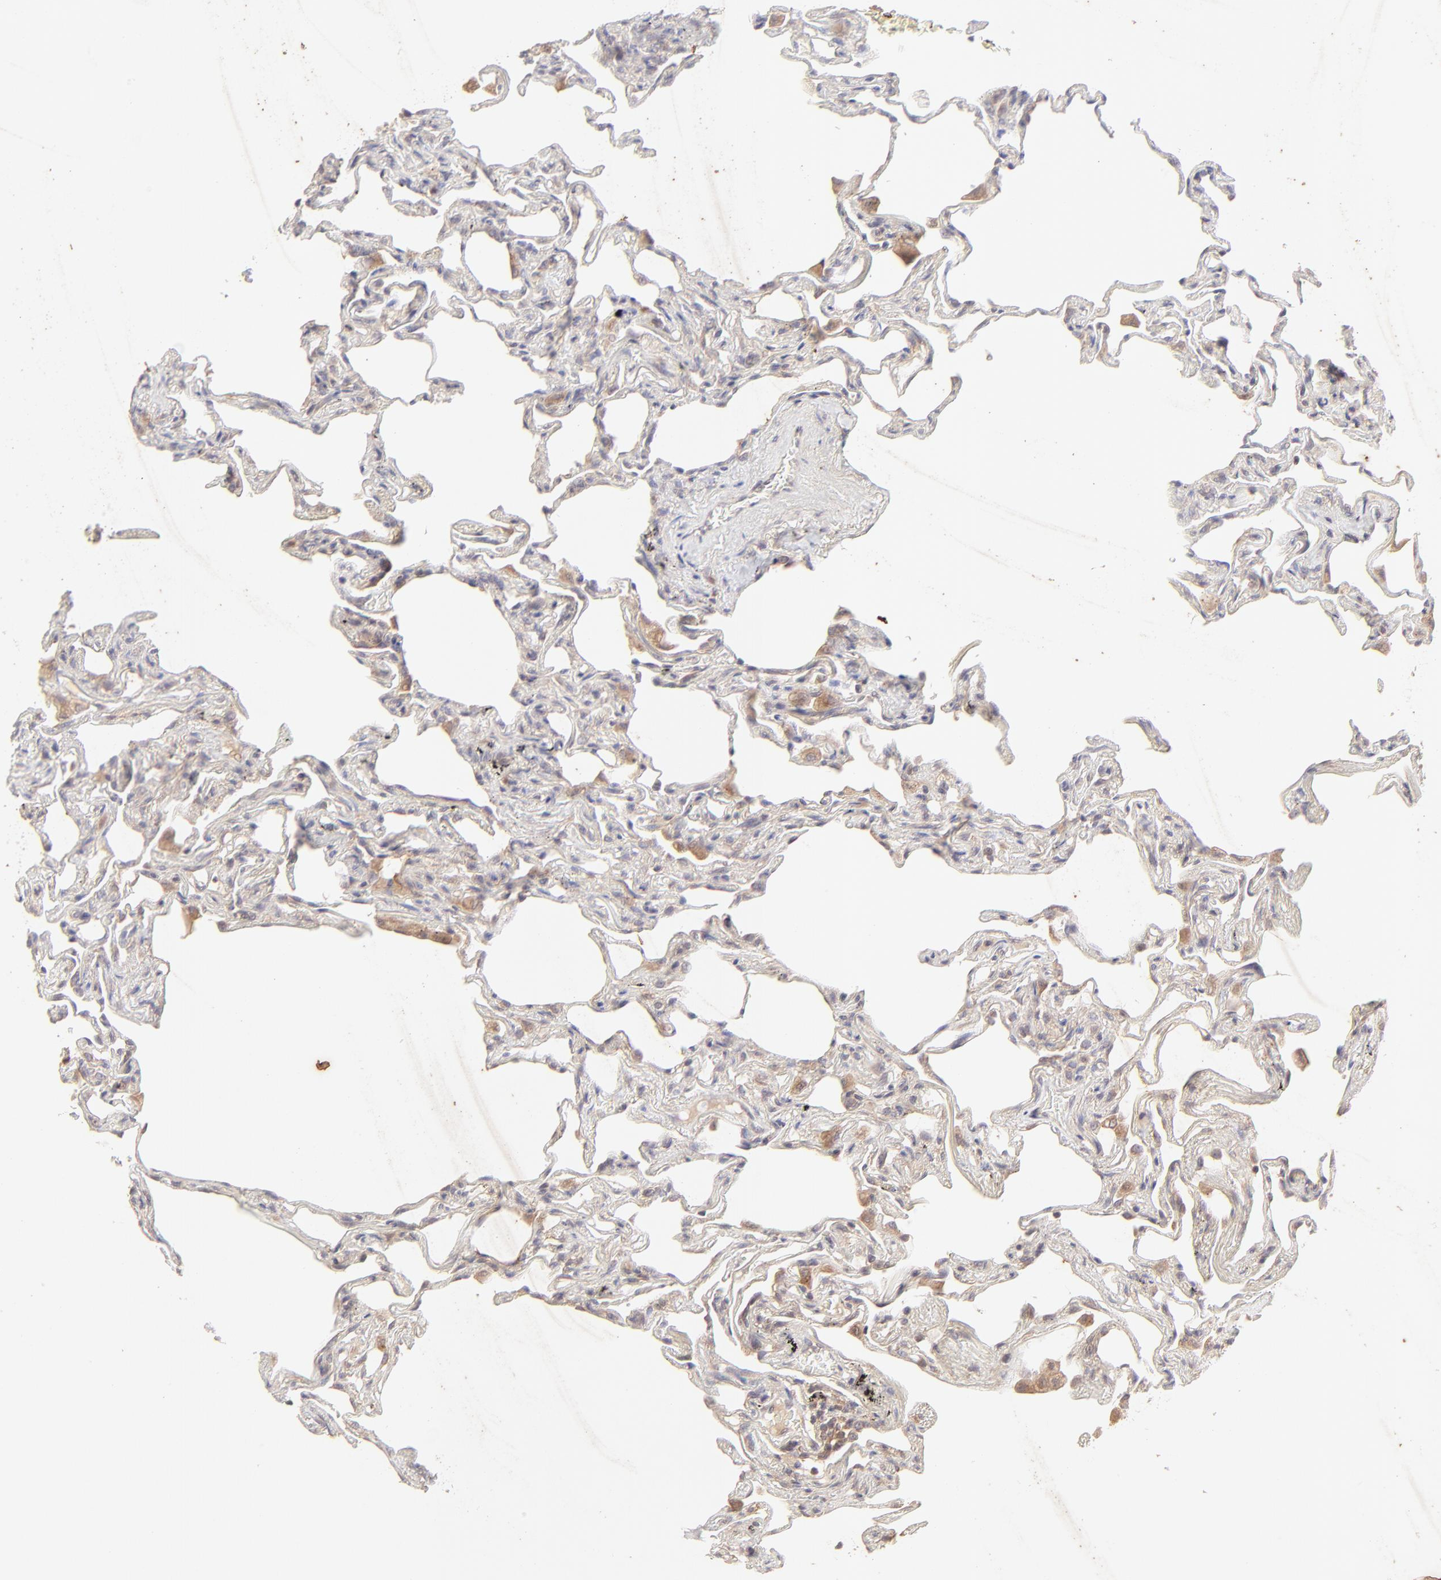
{"staining": {"intensity": "moderate", "quantity": ">75%", "location": "cytoplasmic/membranous"}, "tissue": "lung", "cell_type": "Alveolar cells", "image_type": "normal", "snomed": [{"axis": "morphology", "description": "Normal tissue, NOS"}, {"axis": "morphology", "description": "Inflammation, NOS"}, {"axis": "topography", "description": "Lung"}], "caption": "Moderate cytoplasmic/membranous protein positivity is appreciated in about >75% of alveolar cells in lung.", "gene": "TNRC6B", "patient": {"sex": "male", "age": 69}}